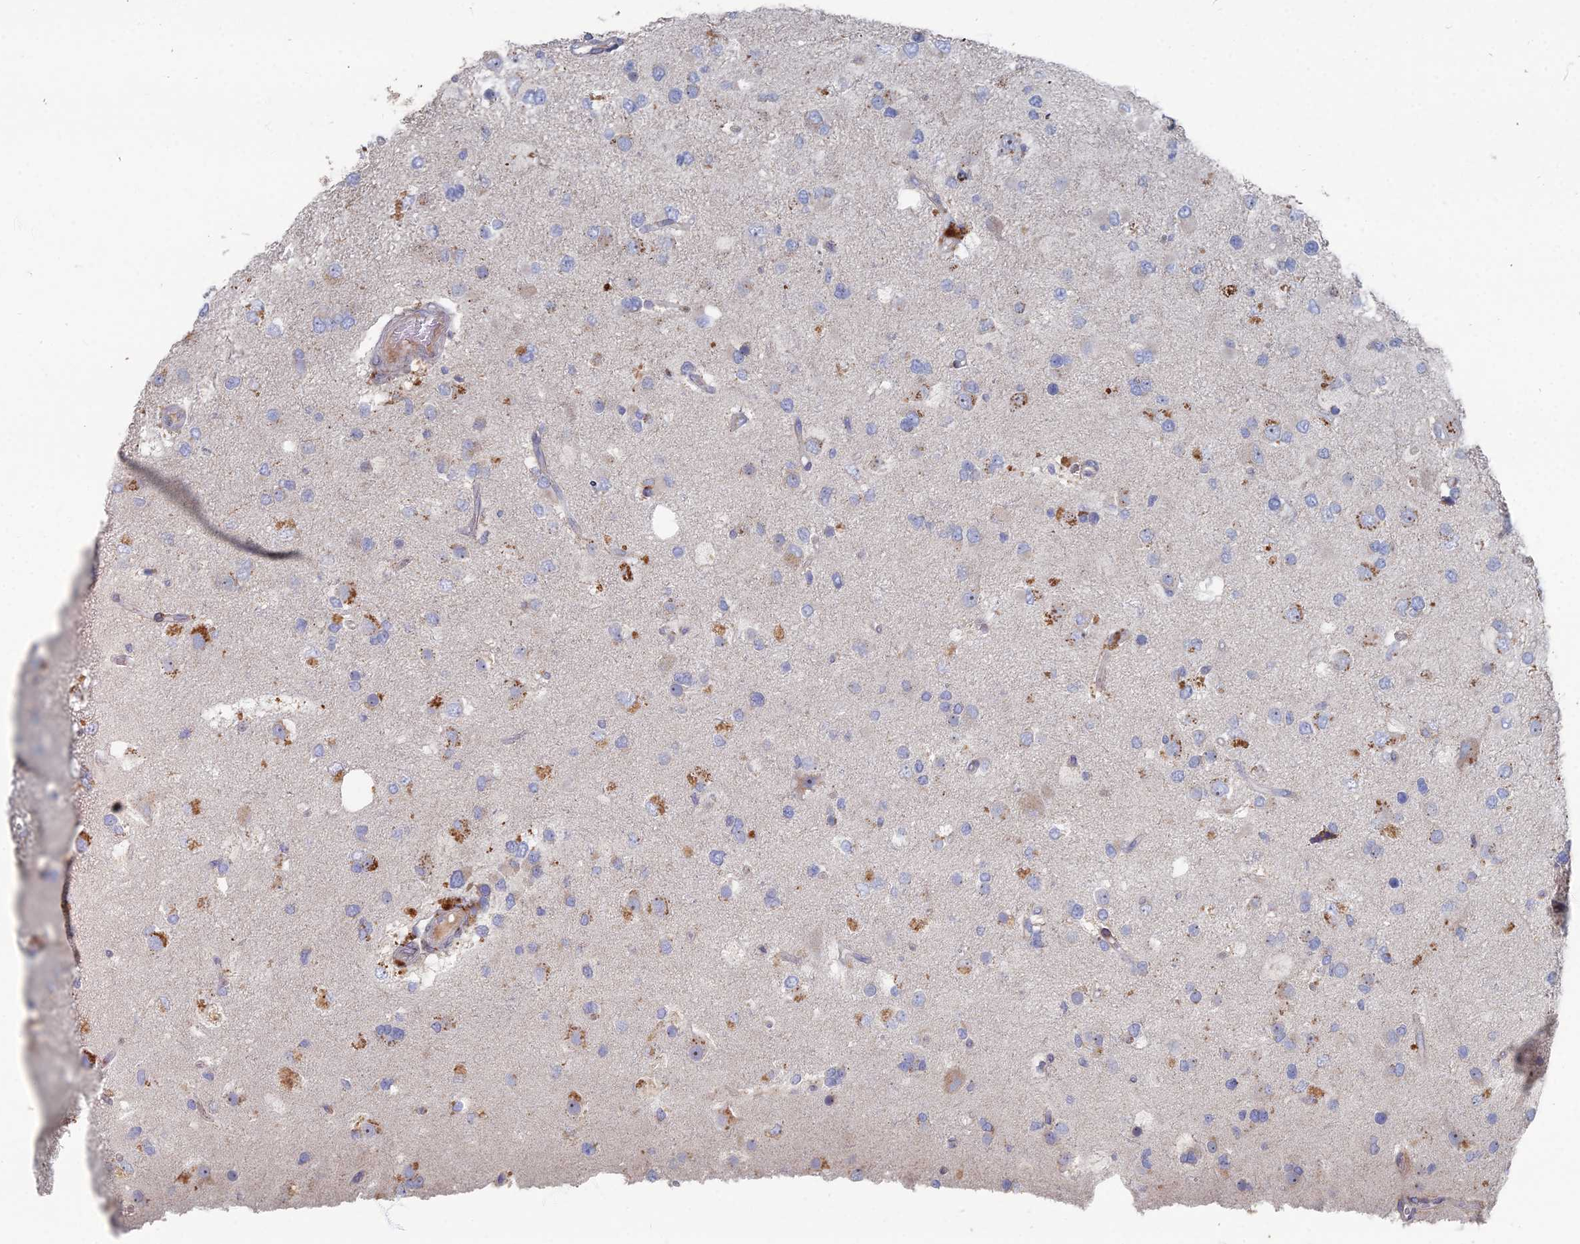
{"staining": {"intensity": "moderate", "quantity": "<25%", "location": "cytoplasmic/membranous"}, "tissue": "glioma", "cell_type": "Tumor cells", "image_type": "cancer", "snomed": [{"axis": "morphology", "description": "Glioma, malignant, High grade"}, {"axis": "topography", "description": "Brain"}], "caption": "Malignant glioma (high-grade) was stained to show a protein in brown. There is low levels of moderate cytoplasmic/membranous staining in about <25% of tumor cells.", "gene": "TMEM128", "patient": {"sex": "male", "age": 53}}